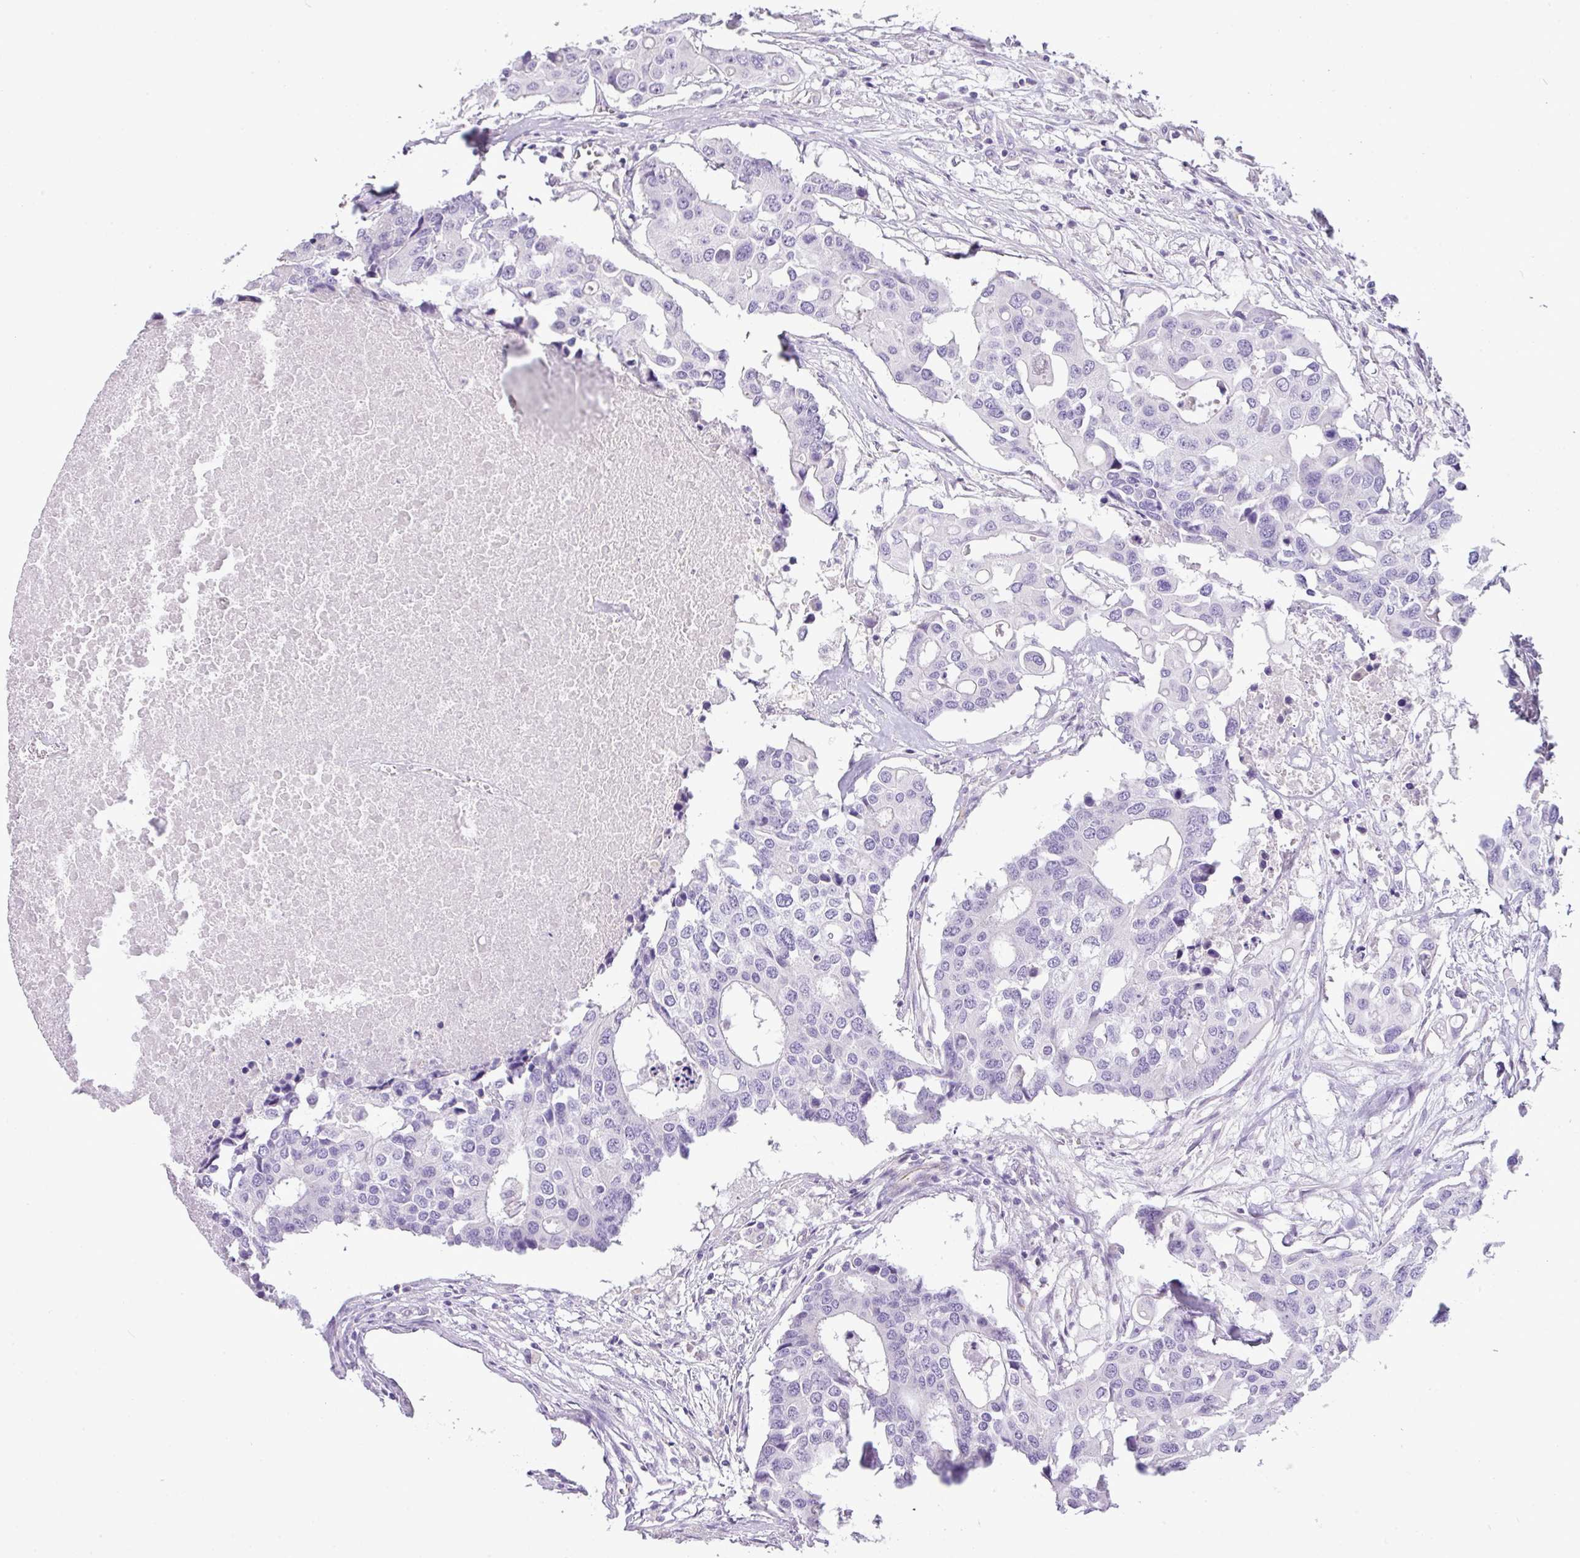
{"staining": {"intensity": "negative", "quantity": "none", "location": "none"}, "tissue": "colorectal cancer", "cell_type": "Tumor cells", "image_type": "cancer", "snomed": [{"axis": "morphology", "description": "Adenocarcinoma, NOS"}, {"axis": "topography", "description": "Colon"}], "caption": "DAB immunohistochemical staining of human colorectal adenocarcinoma reveals no significant expression in tumor cells. (IHC, brightfield microscopy, high magnification).", "gene": "ENSG00000273748", "patient": {"sex": "male", "age": 77}}